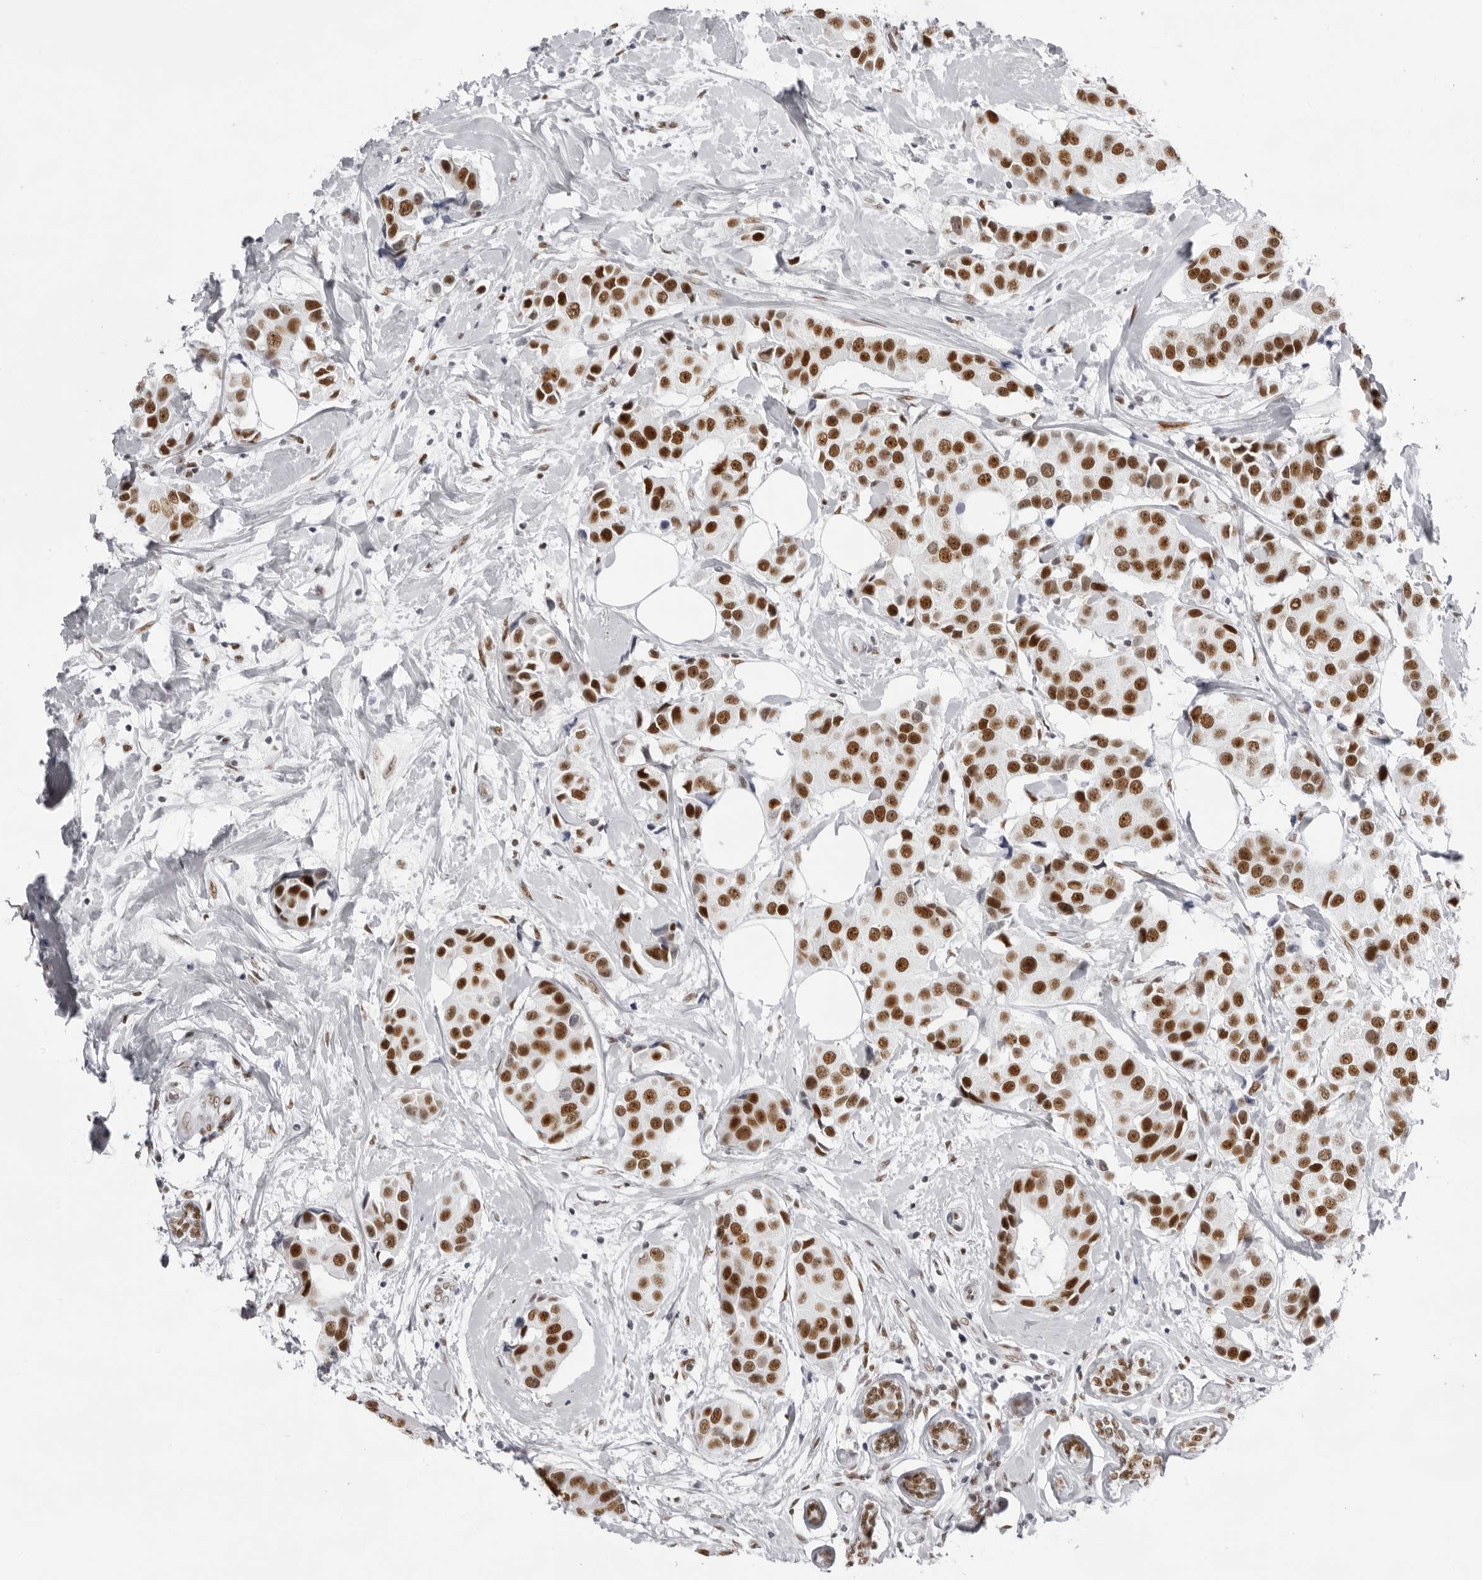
{"staining": {"intensity": "strong", "quantity": ">75%", "location": "nuclear"}, "tissue": "breast cancer", "cell_type": "Tumor cells", "image_type": "cancer", "snomed": [{"axis": "morphology", "description": "Normal tissue, NOS"}, {"axis": "morphology", "description": "Duct carcinoma"}, {"axis": "topography", "description": "Breast"}], "caption": "There is high levels of strong nuclear expression in tumor cells of breast cancer, as demonstrated by immunohistochemical staining (brown color).", "gene": "IRF2BP2", "patient": {"sex": "female", "age": 39}}